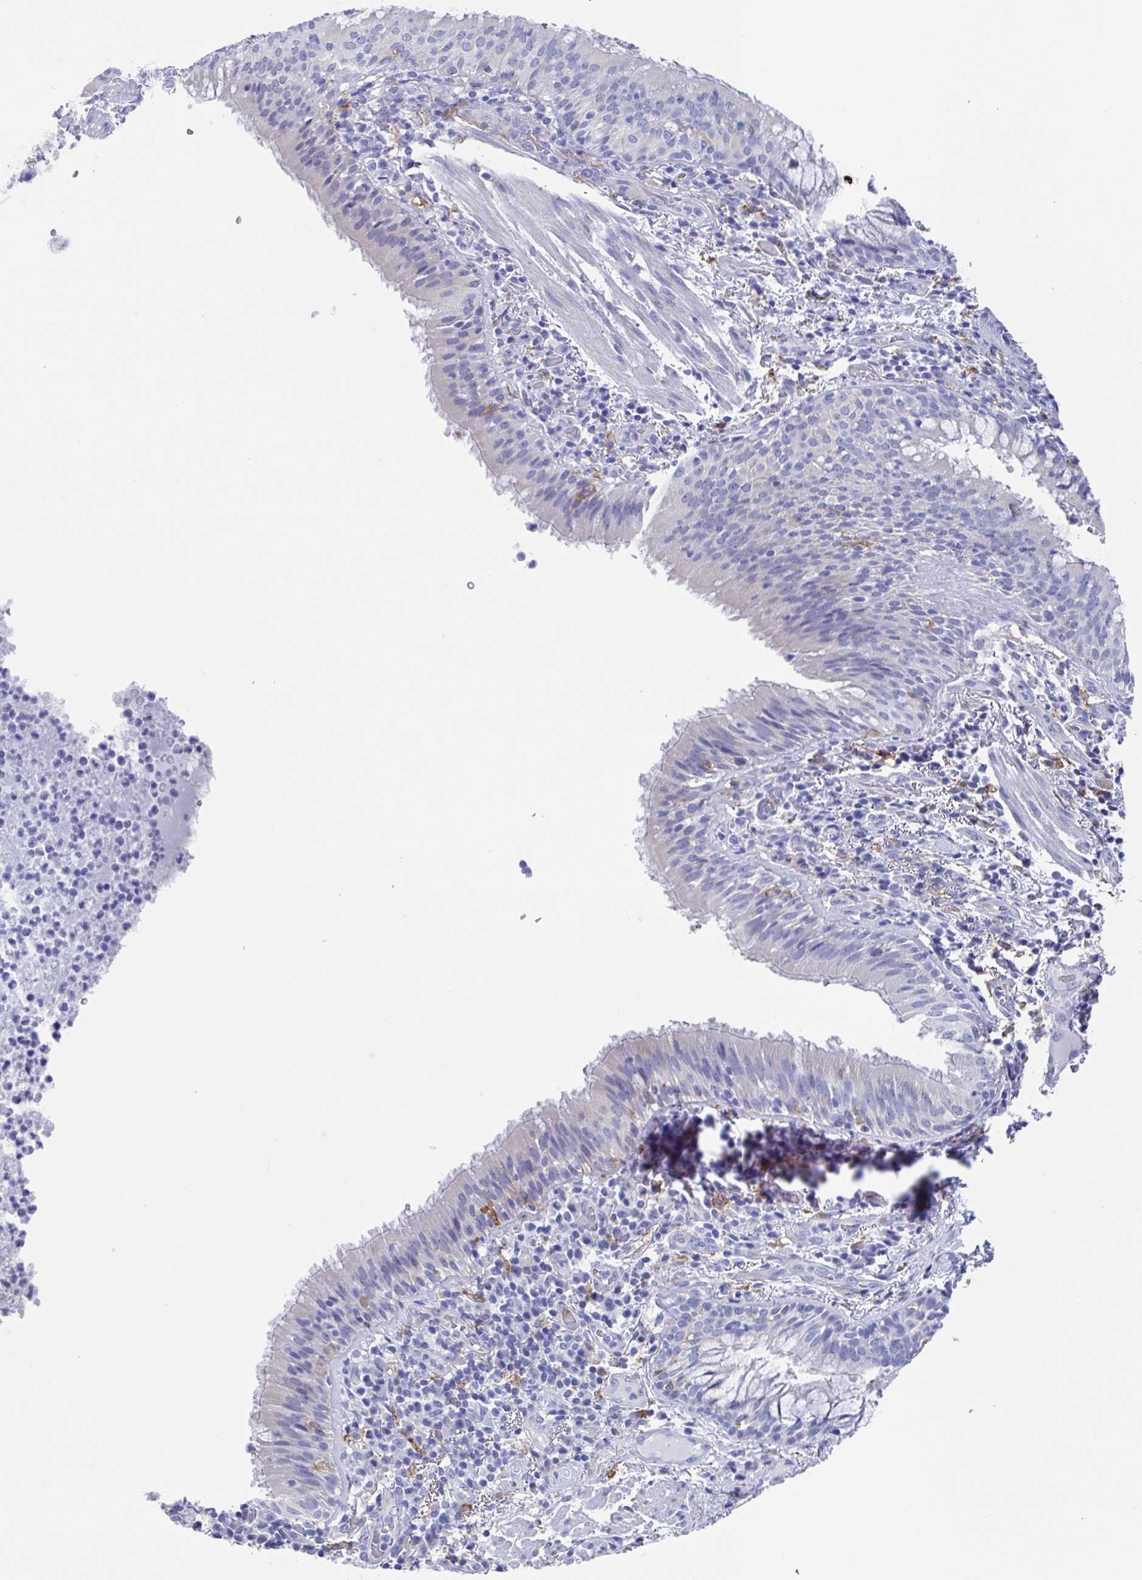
{"staining": {"intensity": "weak", "quantity": "<25%", "location": "cytoplasmic/membranous"}, "tissue": "bronchus", "cell_type": "Respiratory epithelial cells", "image_type": "normal", "snomed": [{"axis": "morphology", "description": "Normal tissue, NOS"}, {"axis": "topography", "description": "Cartilage tissue"}, {"axis": "topography", "description": "Bronchus"}], "caption": "A photomicrograph of bronchus stained for a protein shows no brown staining in respiratory epithelial cells. (DAB (3,3'-diaminobenzidine) IHC, high magnification).", "gene": "FCGR3A", "patient": {"sex": "male", "age": 56}}